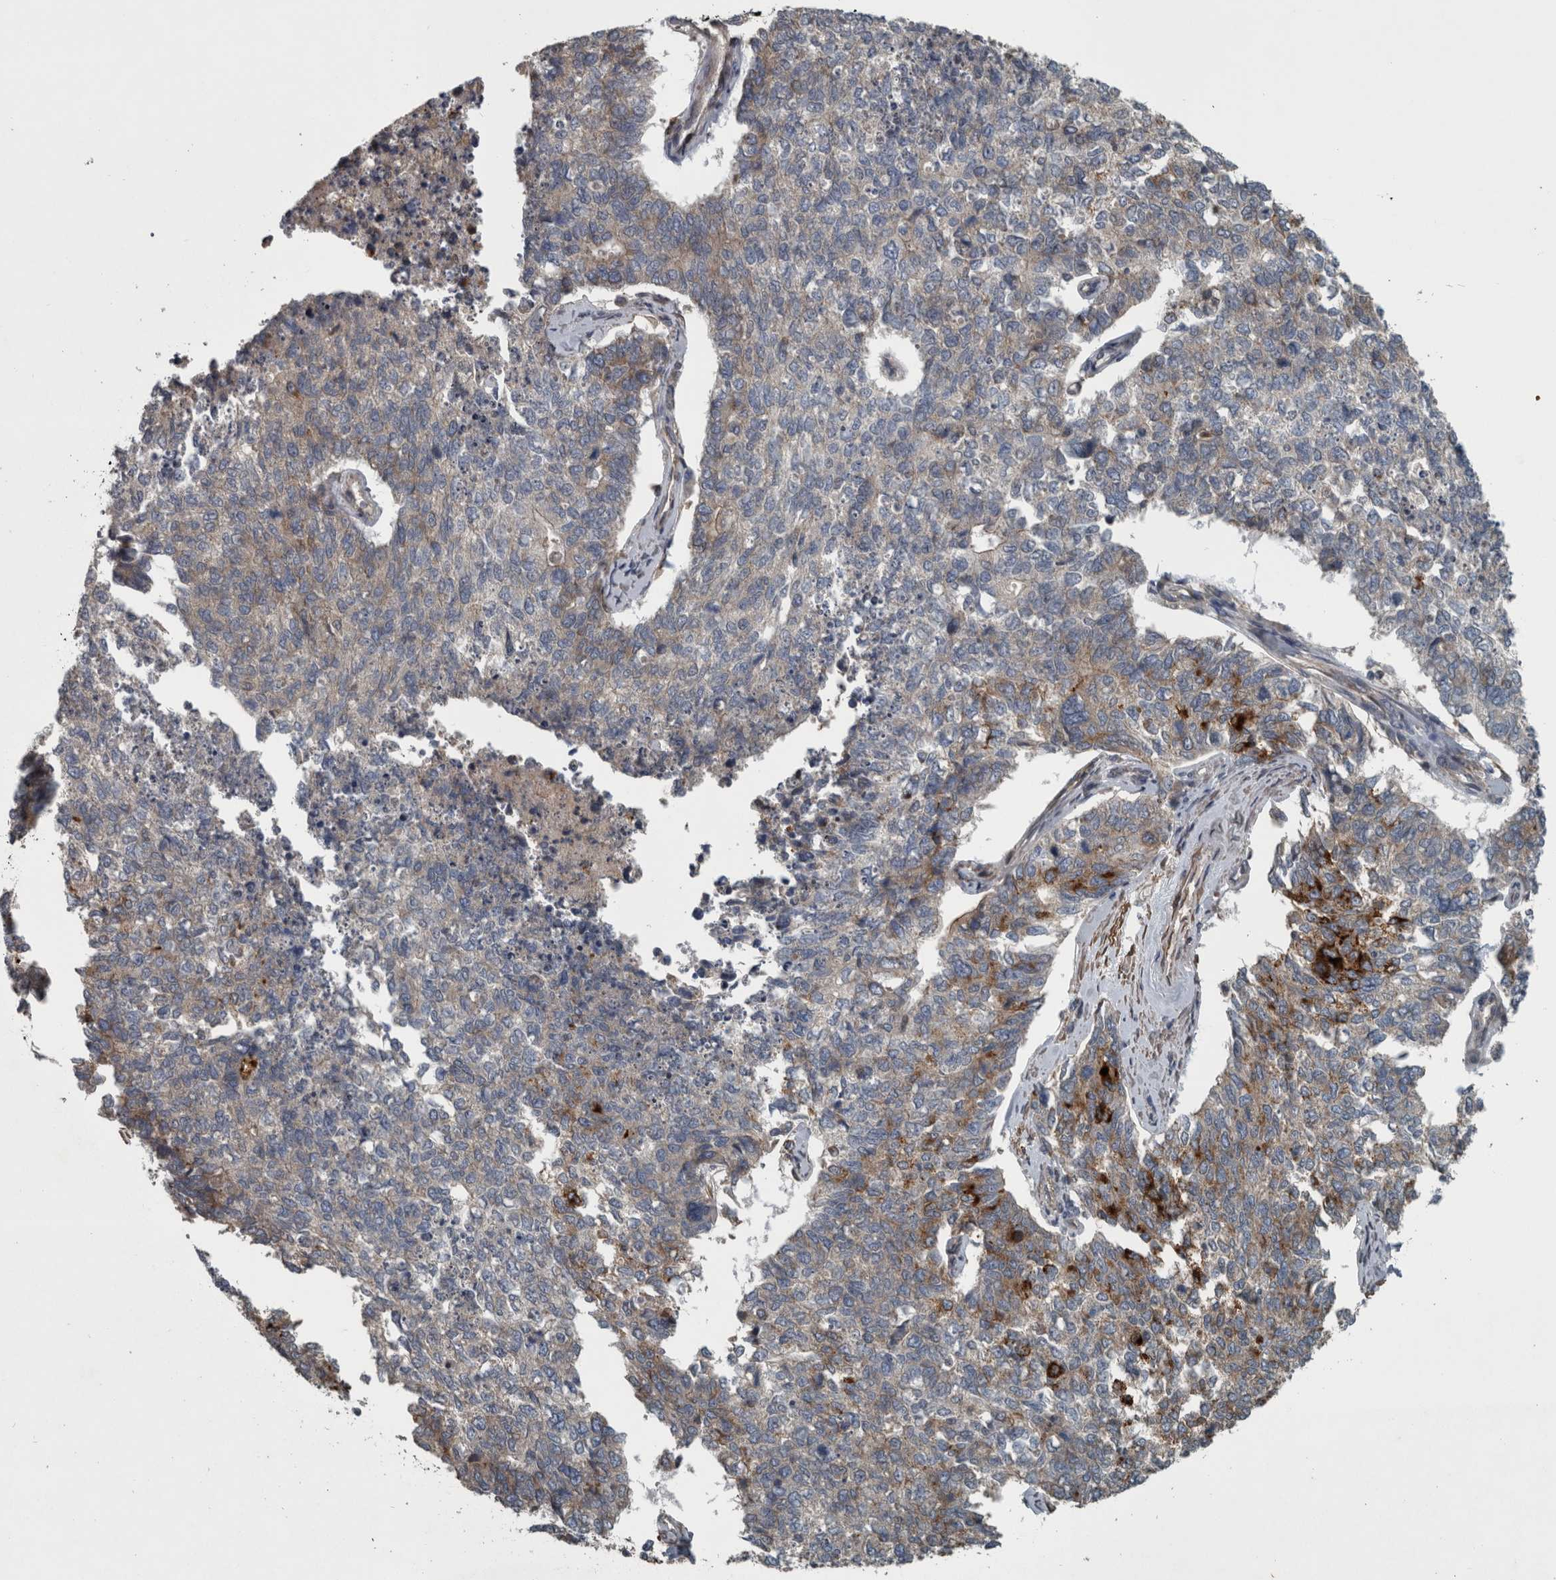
{"staining": {"intensity": "strong", "quantity": "<25%", "location": "cytoplasmic/membranous"}, "tissue": "cervical cancer", "cell_type": "Tumor cells", "image_type": "cancer", "snomed": [{"axis": "morphology", "description": "Squamous cell carcinoma, NOS"}, {"axis": "topography", "description": "Cervix"}], "caption": "Brown immunohistochemical staining in human cervical cancer (squamous cell carcinoma) displays strong cytoplasmic/membranous positivity in approximately <25% of tumor cells. Nuclei are stained in blue.", "gene": "EXOC8", "patient": {"sex": "female", "age": 63}}